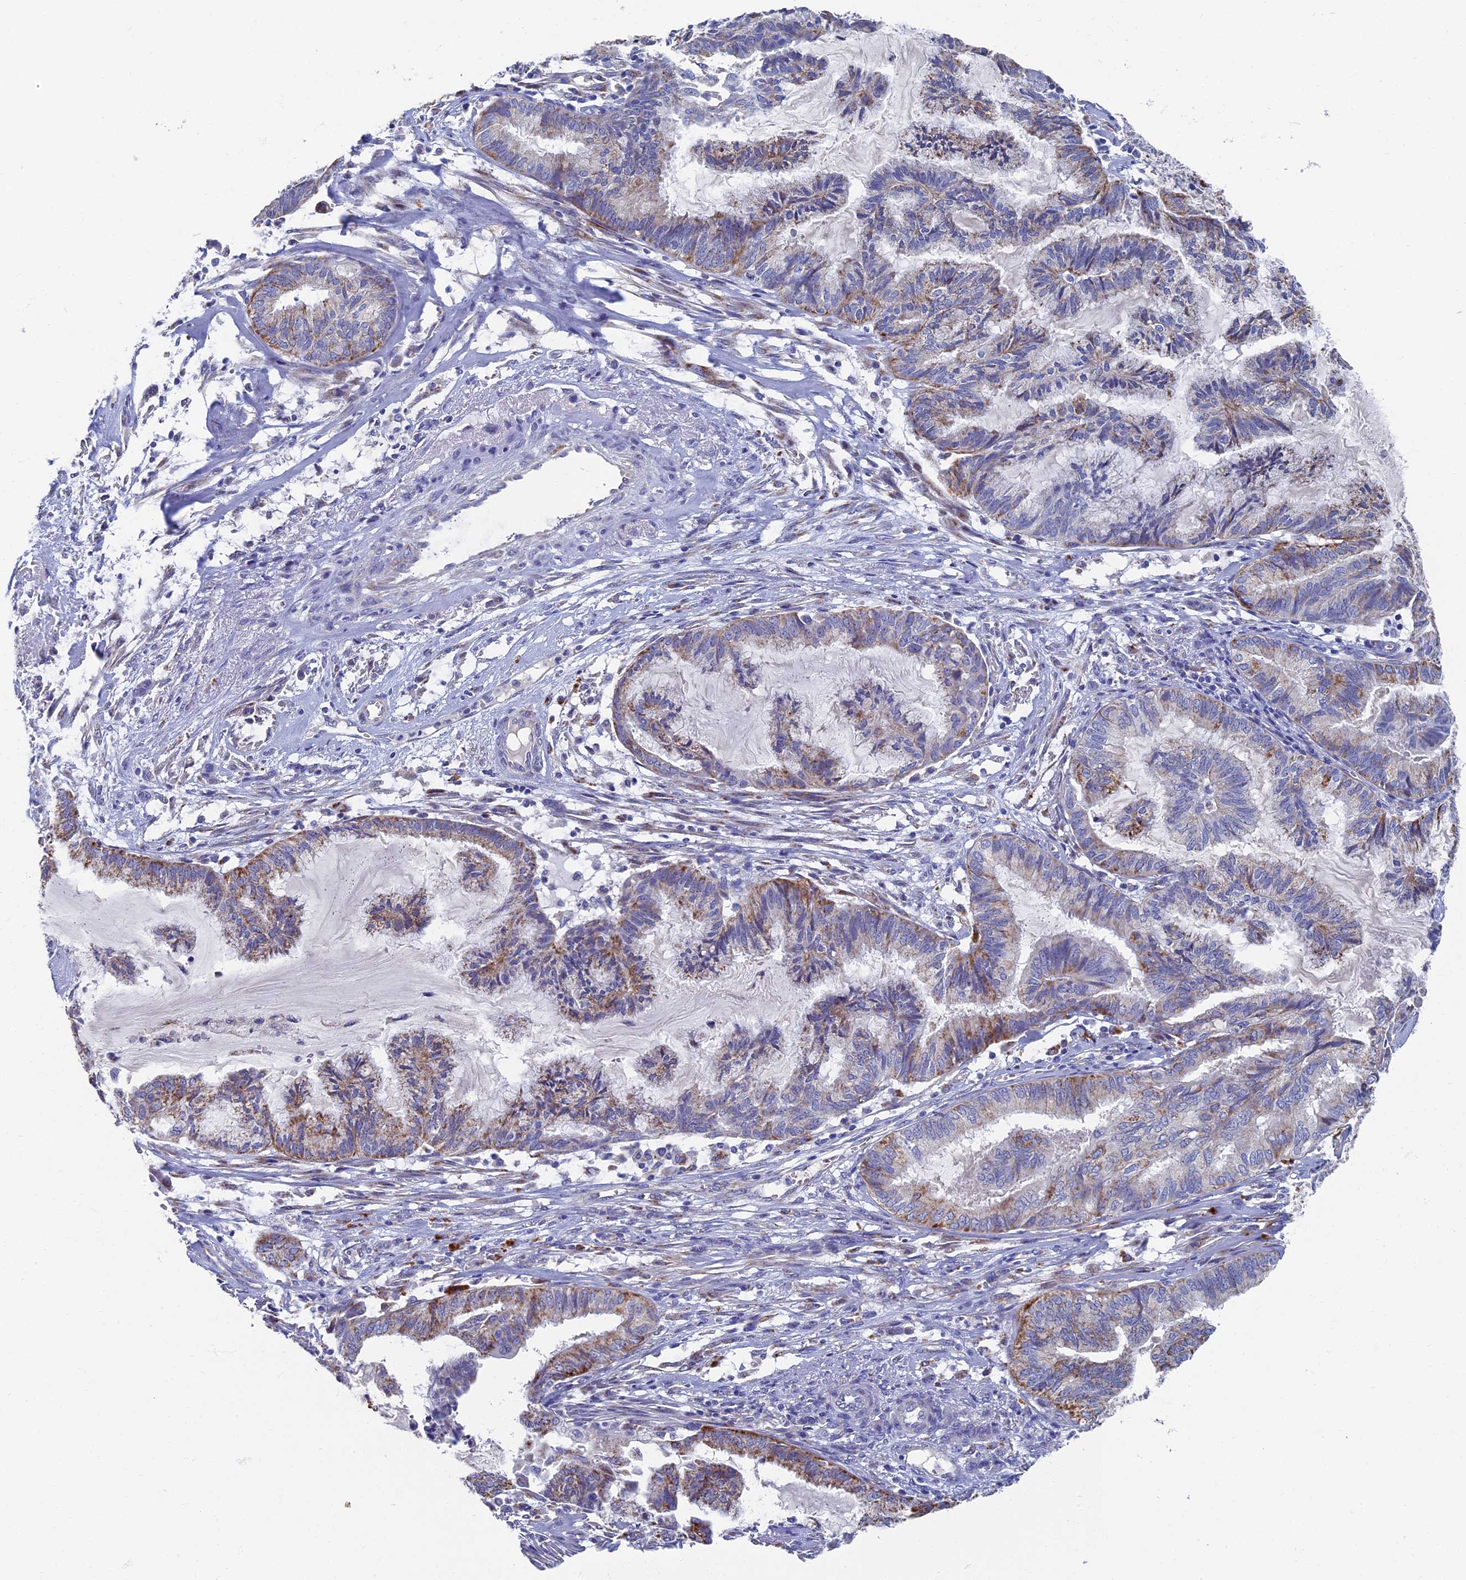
{"staining": {"intensity": "moderate", "quantity": "<25%", "location": "cytoplasmic/membranous"}, "tissue": "endometrial cancer", "cell_type": "Tumor cells", "image_type": "cancer", "snomed": [{"axis": "morphology", "description": "Adenocarcinoma, NOS"}, {"axis": "topography", "description": "Endometrium"}], "caption": "Adenocarcinoma (endometrial) stained for a protein (brown) displays moderate cytoplasmic/membranous positive expression in approximately <25% of tumor cells.", "gene": "OAT", "patient": {"sex": "female", "age": 86}}